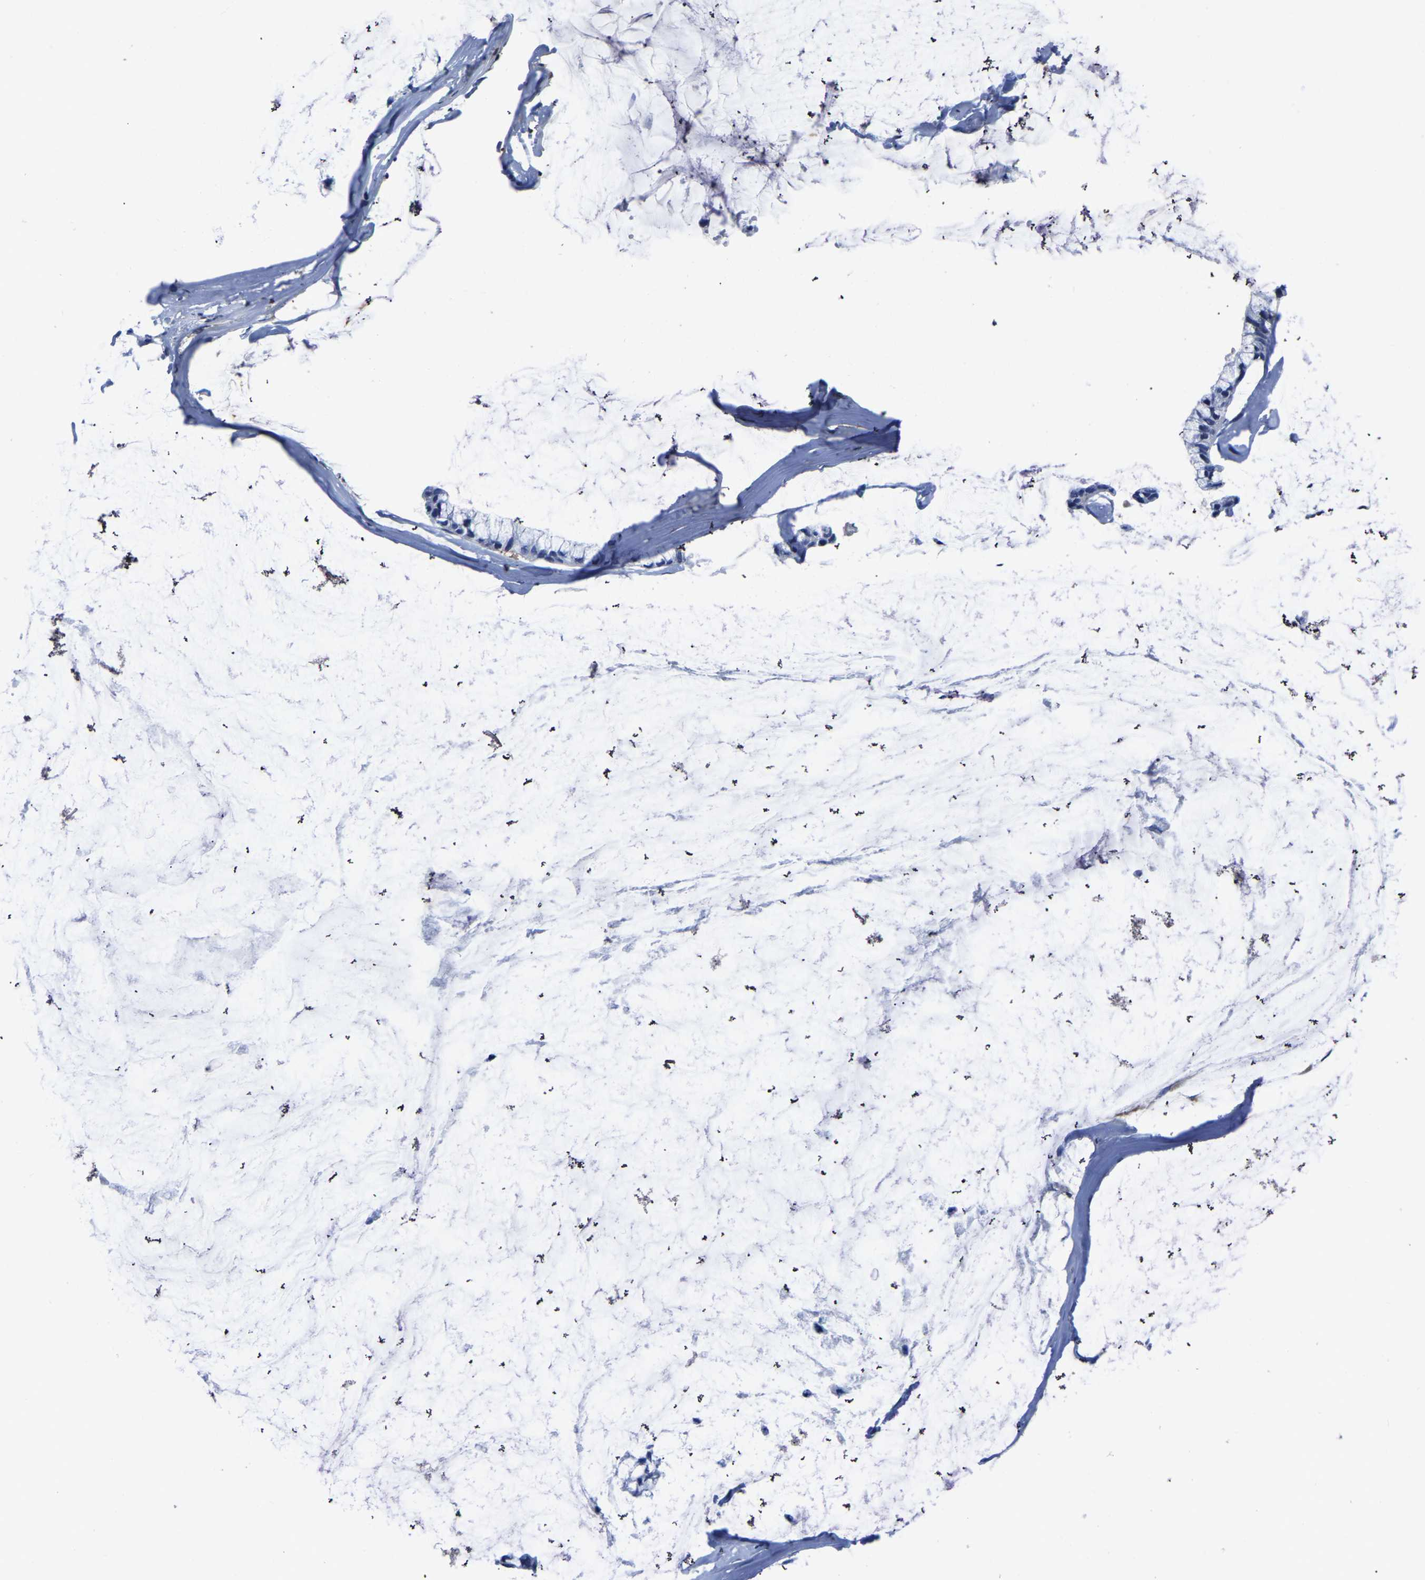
{"staining": {"intensity": "negative", "quantity": "none", "location": "none"}, "tissue": "ovarian cancer", "cell_type": "Tumor cells", "image_type": "cancer", "snomed": [{"axis": "morphology", "description": "Cystadenocarcinoma, mucinous, NOS"}, {"axis": "topography", "description": "Ovary"}], "caption": "The photomicrograph shows no staining of tumor cells in ovarian cancer. (Stains: DAB IHC with hematoxylin counter stain, Microscopy: brightfield microscopy at high magnification).", "gene": "ATG2B", "patient": {"sex": "female", "age": 39}}